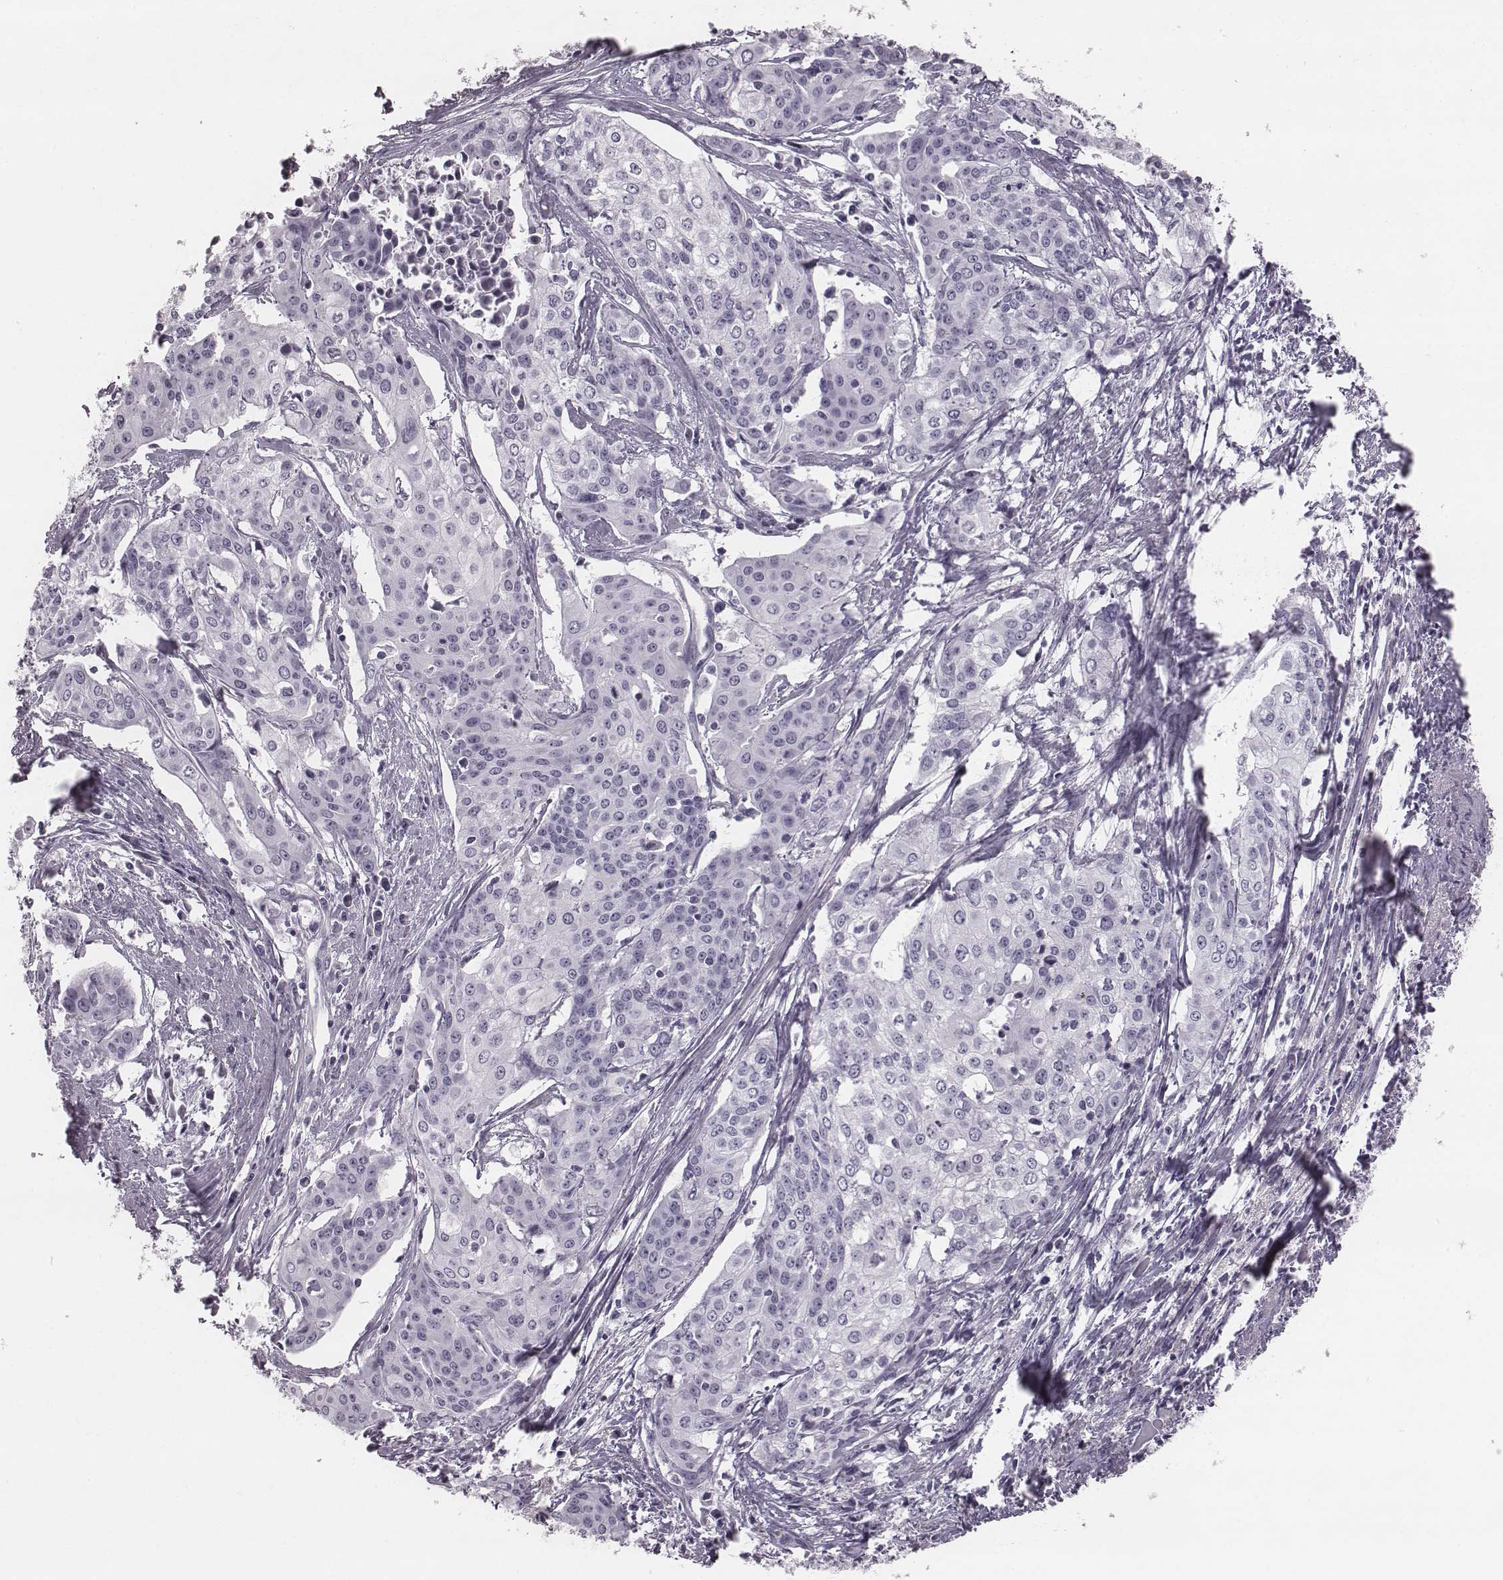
{"staining": {"intensity": "negative", "quantity": "none", "location": "none"}, "tissue": "cervical cancer", "cell_type": "Tumor cells", "image_type": "cancer", "snomed": [{"axis": "morphology", "description": "Squamous cell carcinoma, NOS"}, {"axis": "topography", "description": "Cervix"}], "caption": "This micrograph is of cervical cancer (squamous cell carcinoma) stained with IHC to label a protein in brown with the nuclei are counter-stained blue. There is no staining in tumor cells.", "gene": "PDE8B", "patient": {"sex": "female", "age": 39}}